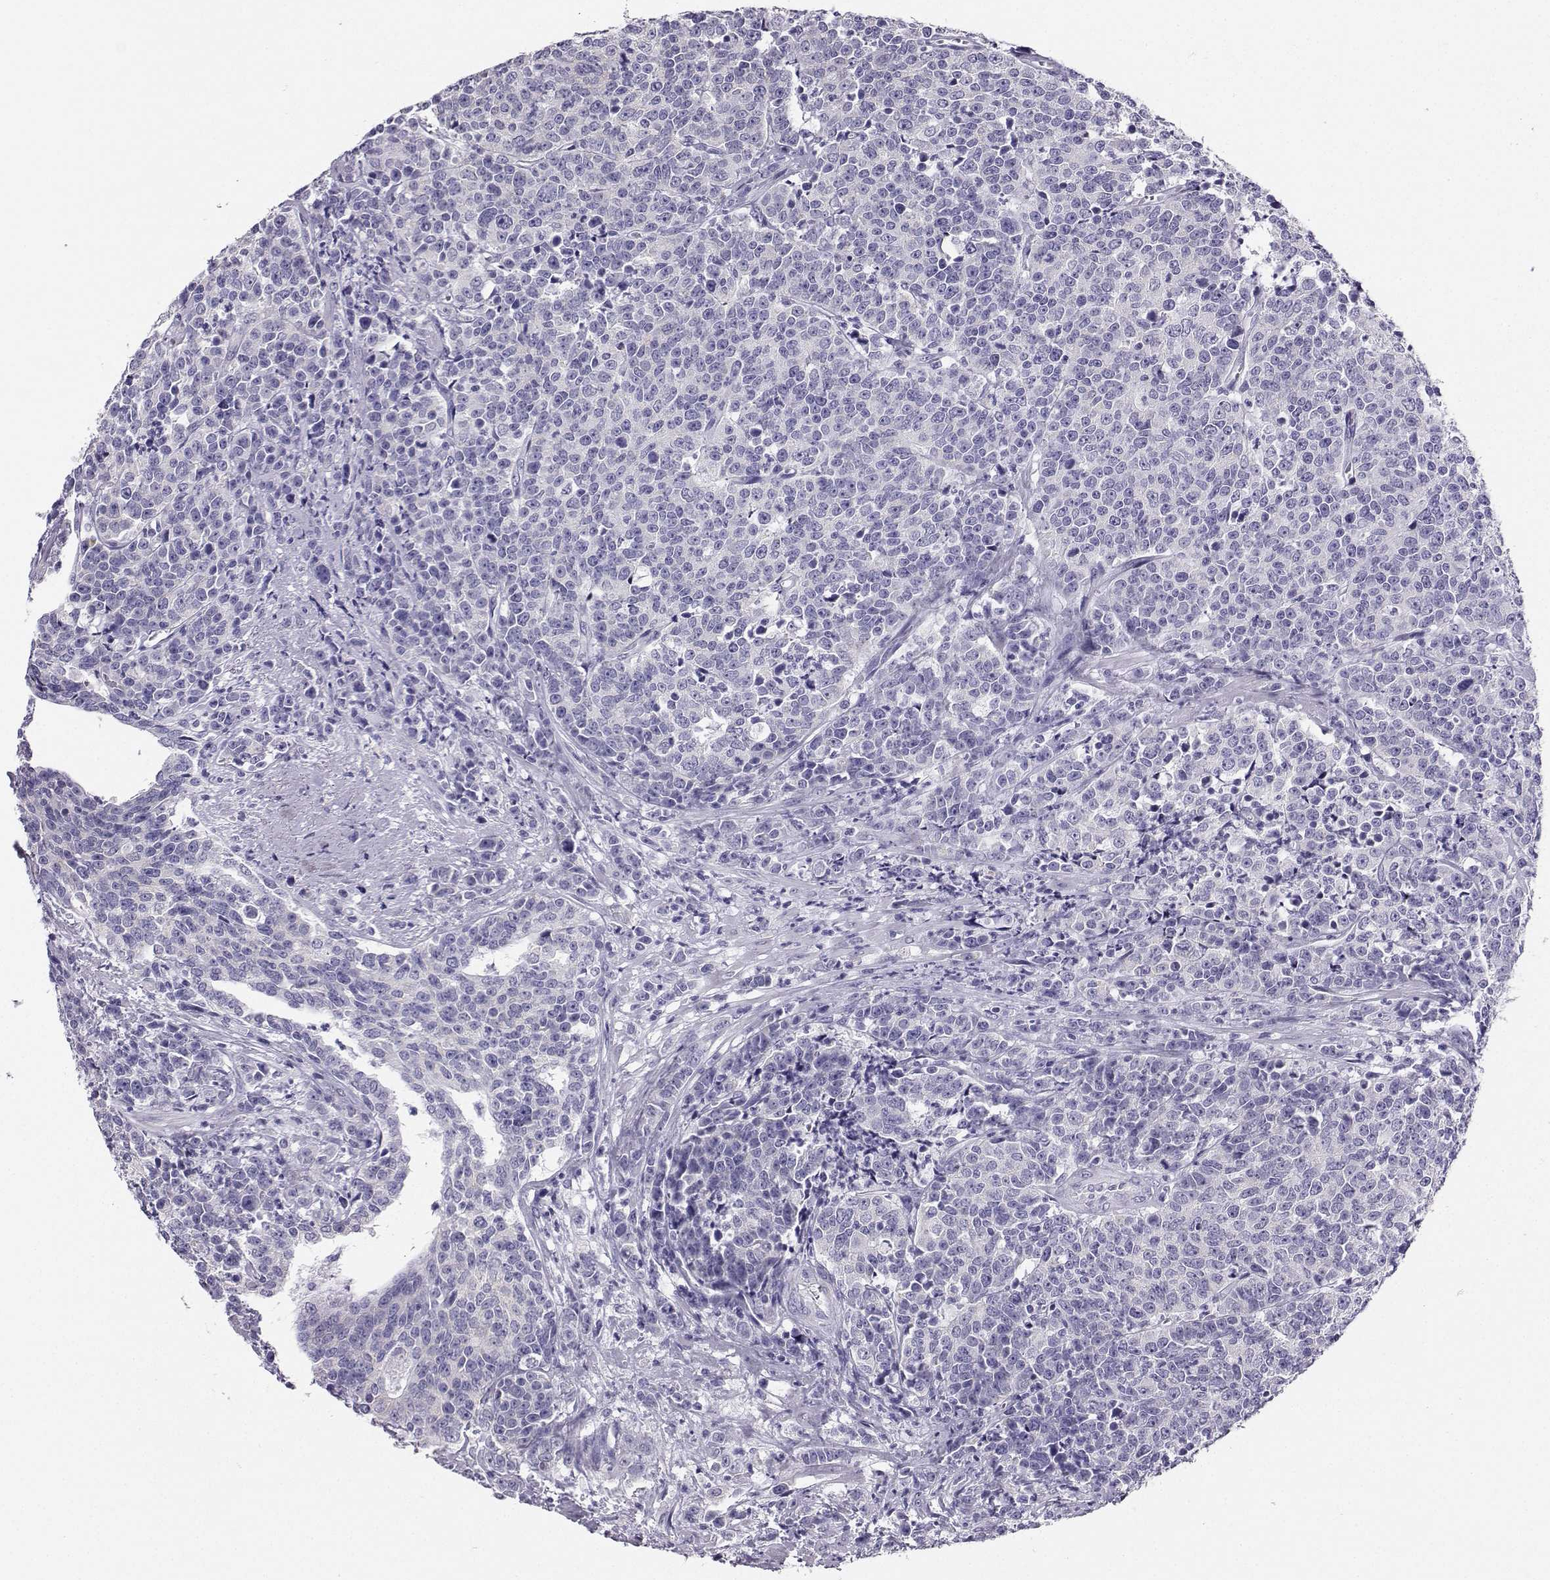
{"staining": {"intensity": "negative", "quantity": "none", "location": "none"}, "tissue": "prostate cancer", "cell_type": "Tumor cells", "image_type": "cancer", "snomed": [{"axis": "morphology", "description": "Adenocarcinoma, NOS"}, {"axis": "topography", "description": "Prostate"}], "caption": "This is an IHC image of human prostate cancer. There is no staining in tumor cells.", "gene": "AVP", "patient": {"sex": "male", "age": 67}}